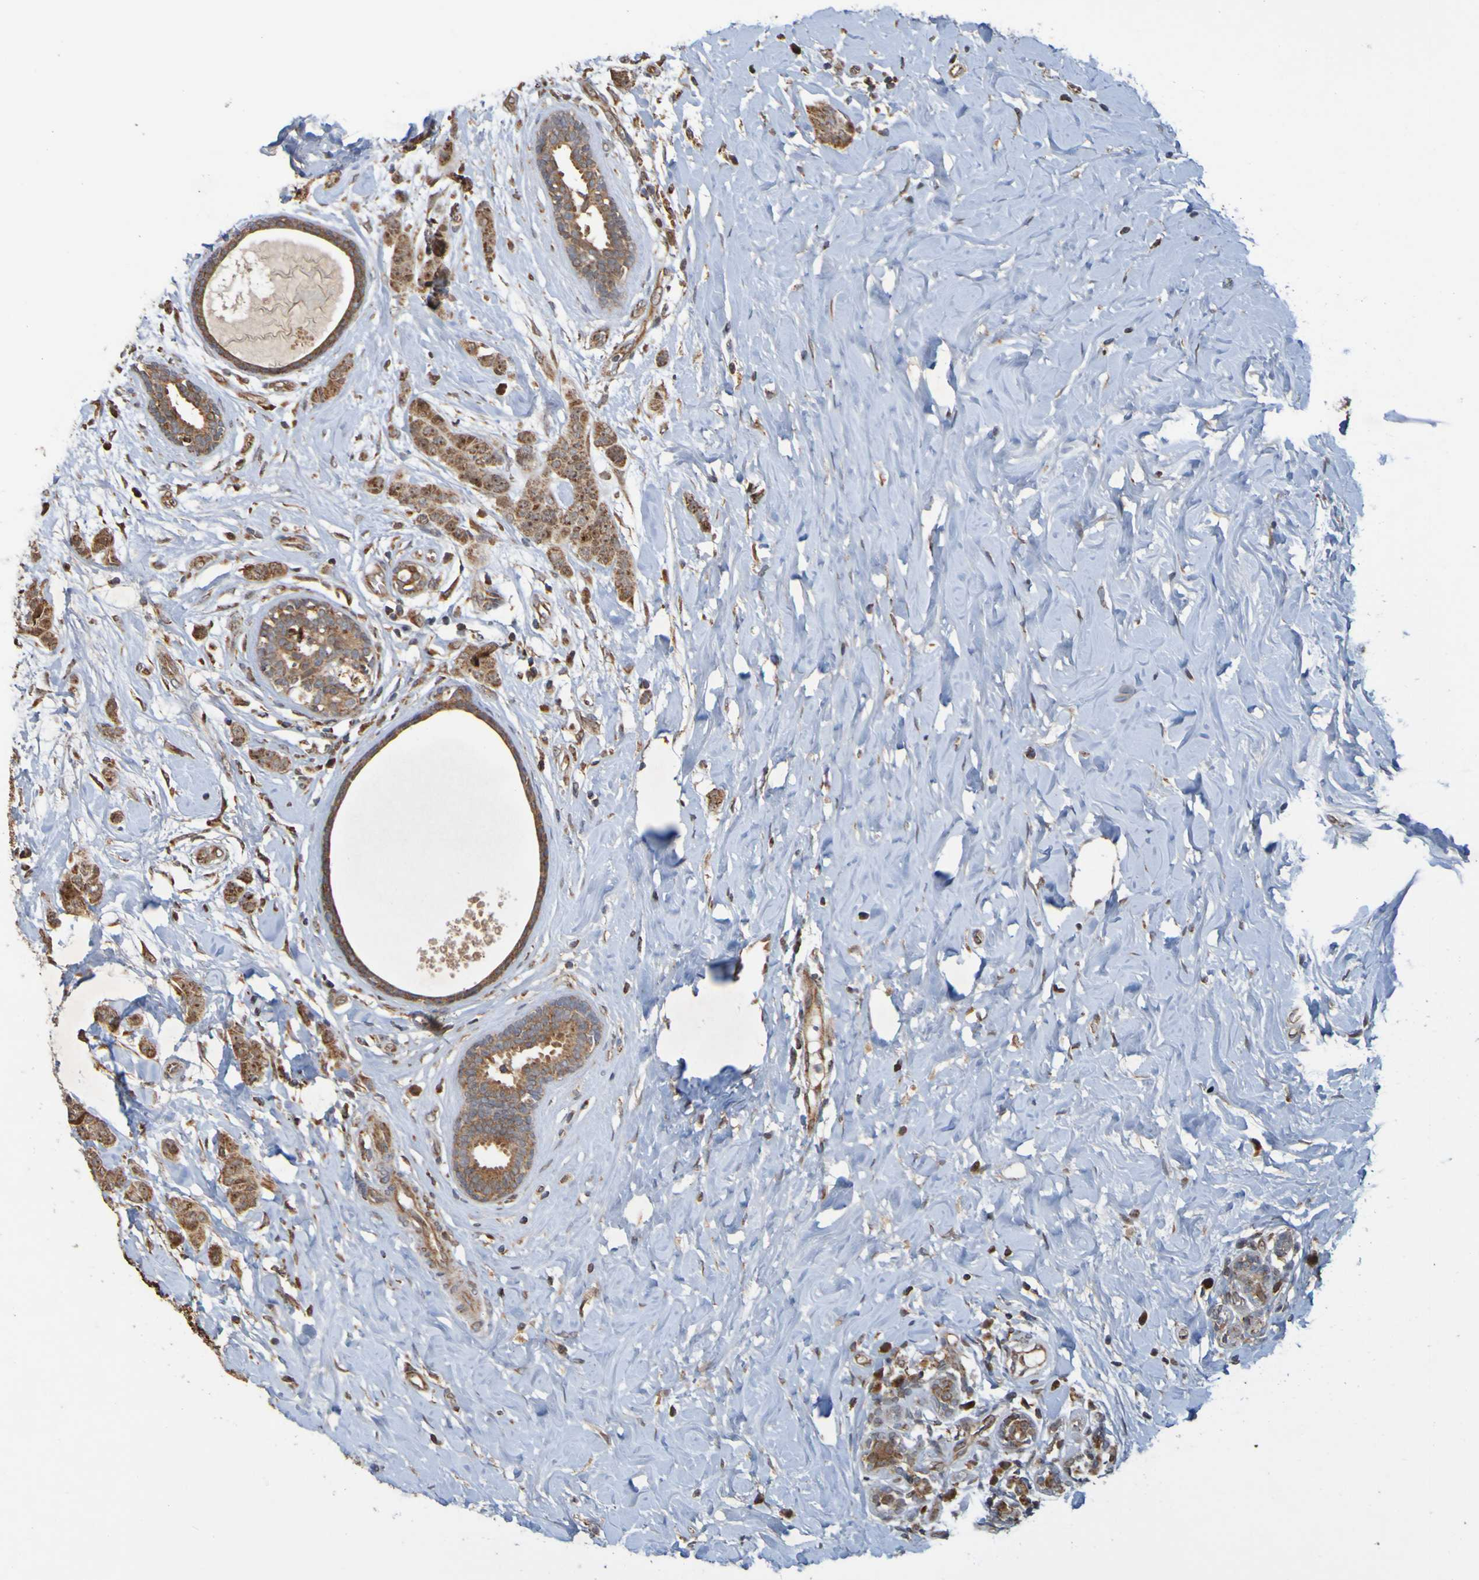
{"staining": {"intensity": "moderate", "quantity": ">75%", "location": "cytoplasmic/membranous,nuclear"}, "tissue": "breast cancer", "cell_type": "Tumor cells", "image_type": "cancer", "snomed": [{"axis": "morphology", "description": "Normal tissue, NOS"}, {"axis": "morphology", "description": "Duct carcinoma"}, {"axis": "topography", "description": "Breast"}], "caption": "A brown stain labels moderate cytoplasmic/membranous and nuclear positivity of a protein in human infiltrating ductal carcinoma (breast) tumor cells.", "gene": "TMBIM1", "patient": {"sex": "female", "age": 40}}